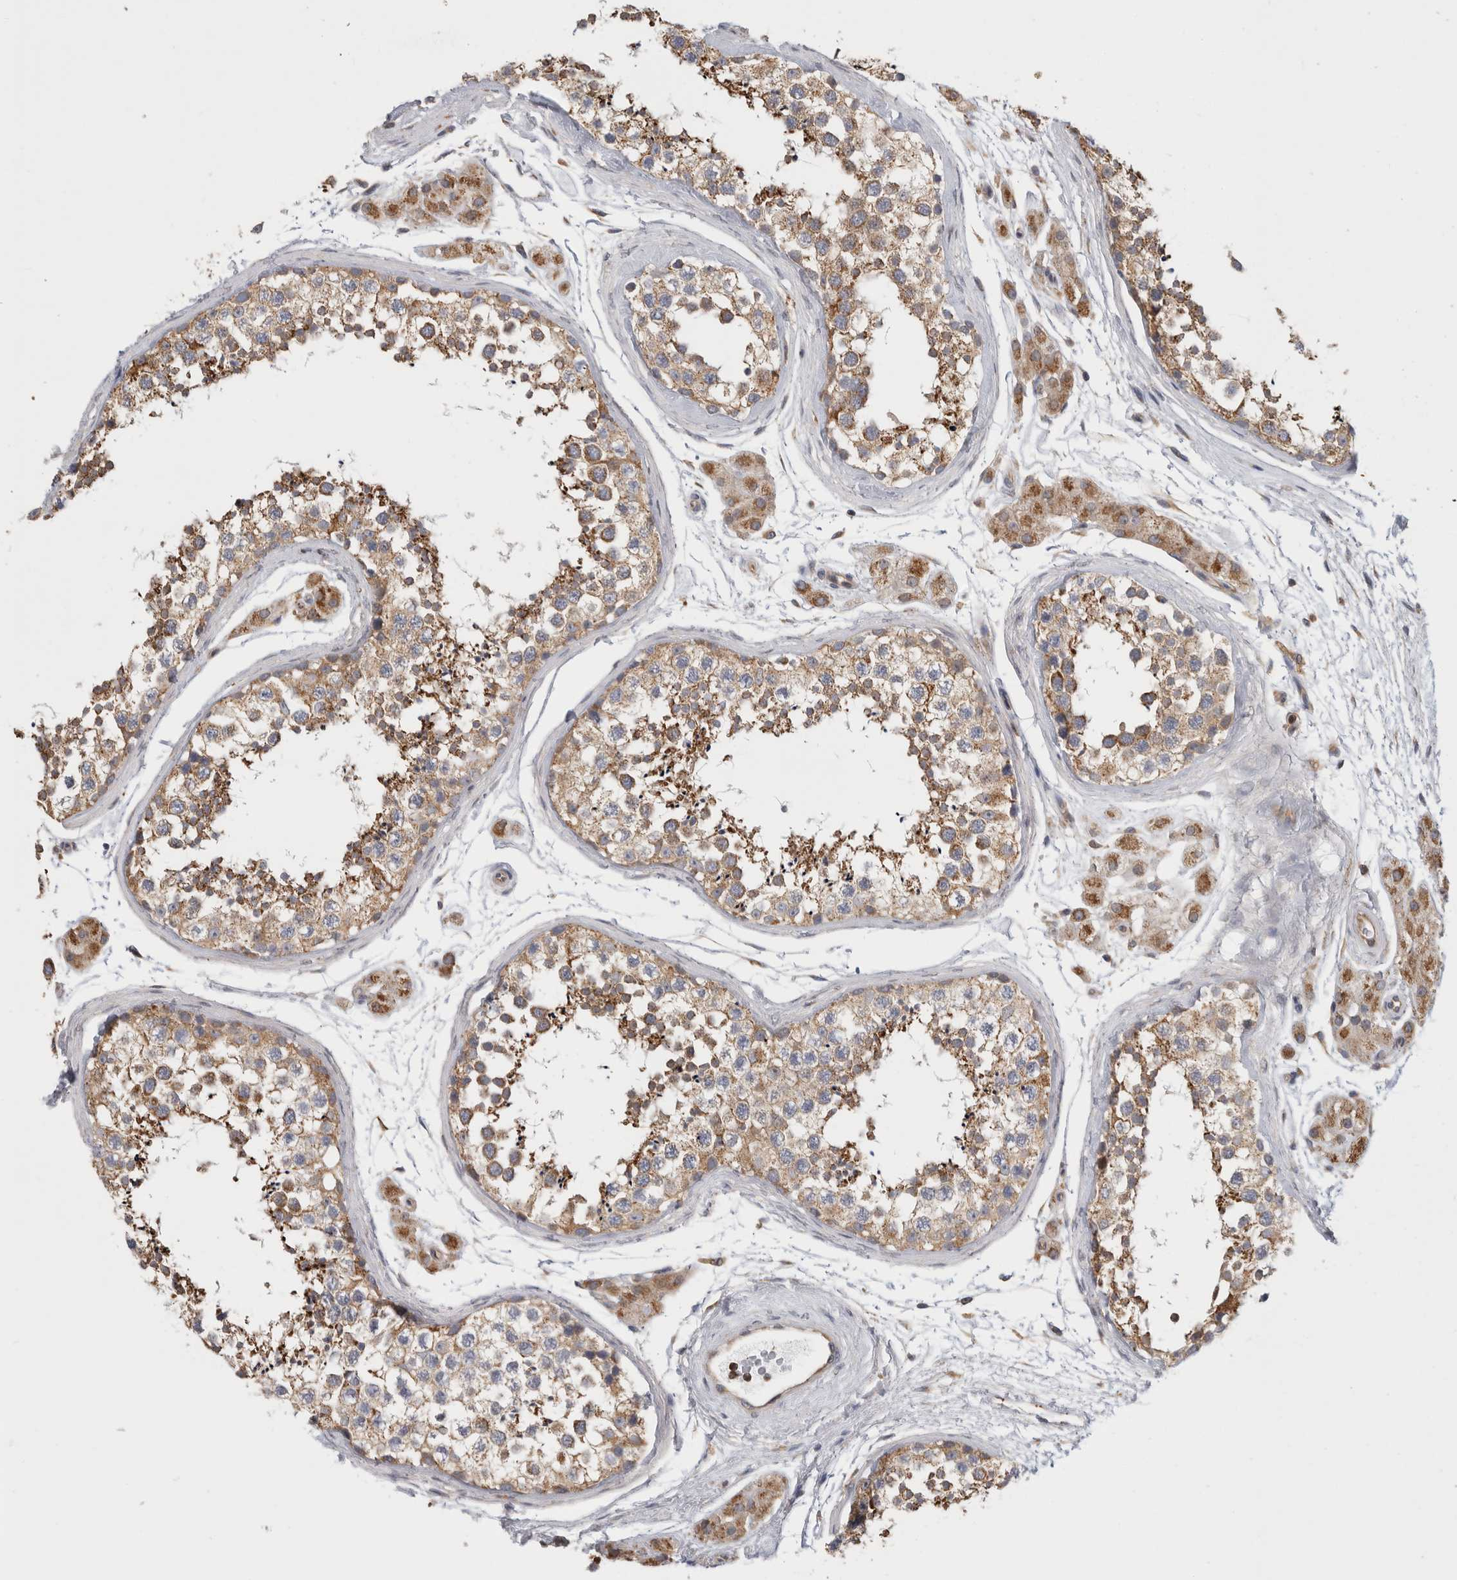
{"staining": {"intensity": "moderate", "quantity": ">75%", "location": "cytoplasmic/membranous"}, "tissue": "testis", "cell_type": "Cells in seminiferous ducts", "image_type": "normal", "snomed": [{"axis": "morphology", "description": "Normal tissue, NOS"}, {"axis": "topography", "description": "Testis"}], "caption": "Immunohistochemical staining of benign human testis shows medium levels of moderate cytoplasmic/membranous staining in approximately >75% of cells in seminiferous ducts.", "gene": "GRIK2", "patient": {"sex": "male", "age": 56}}